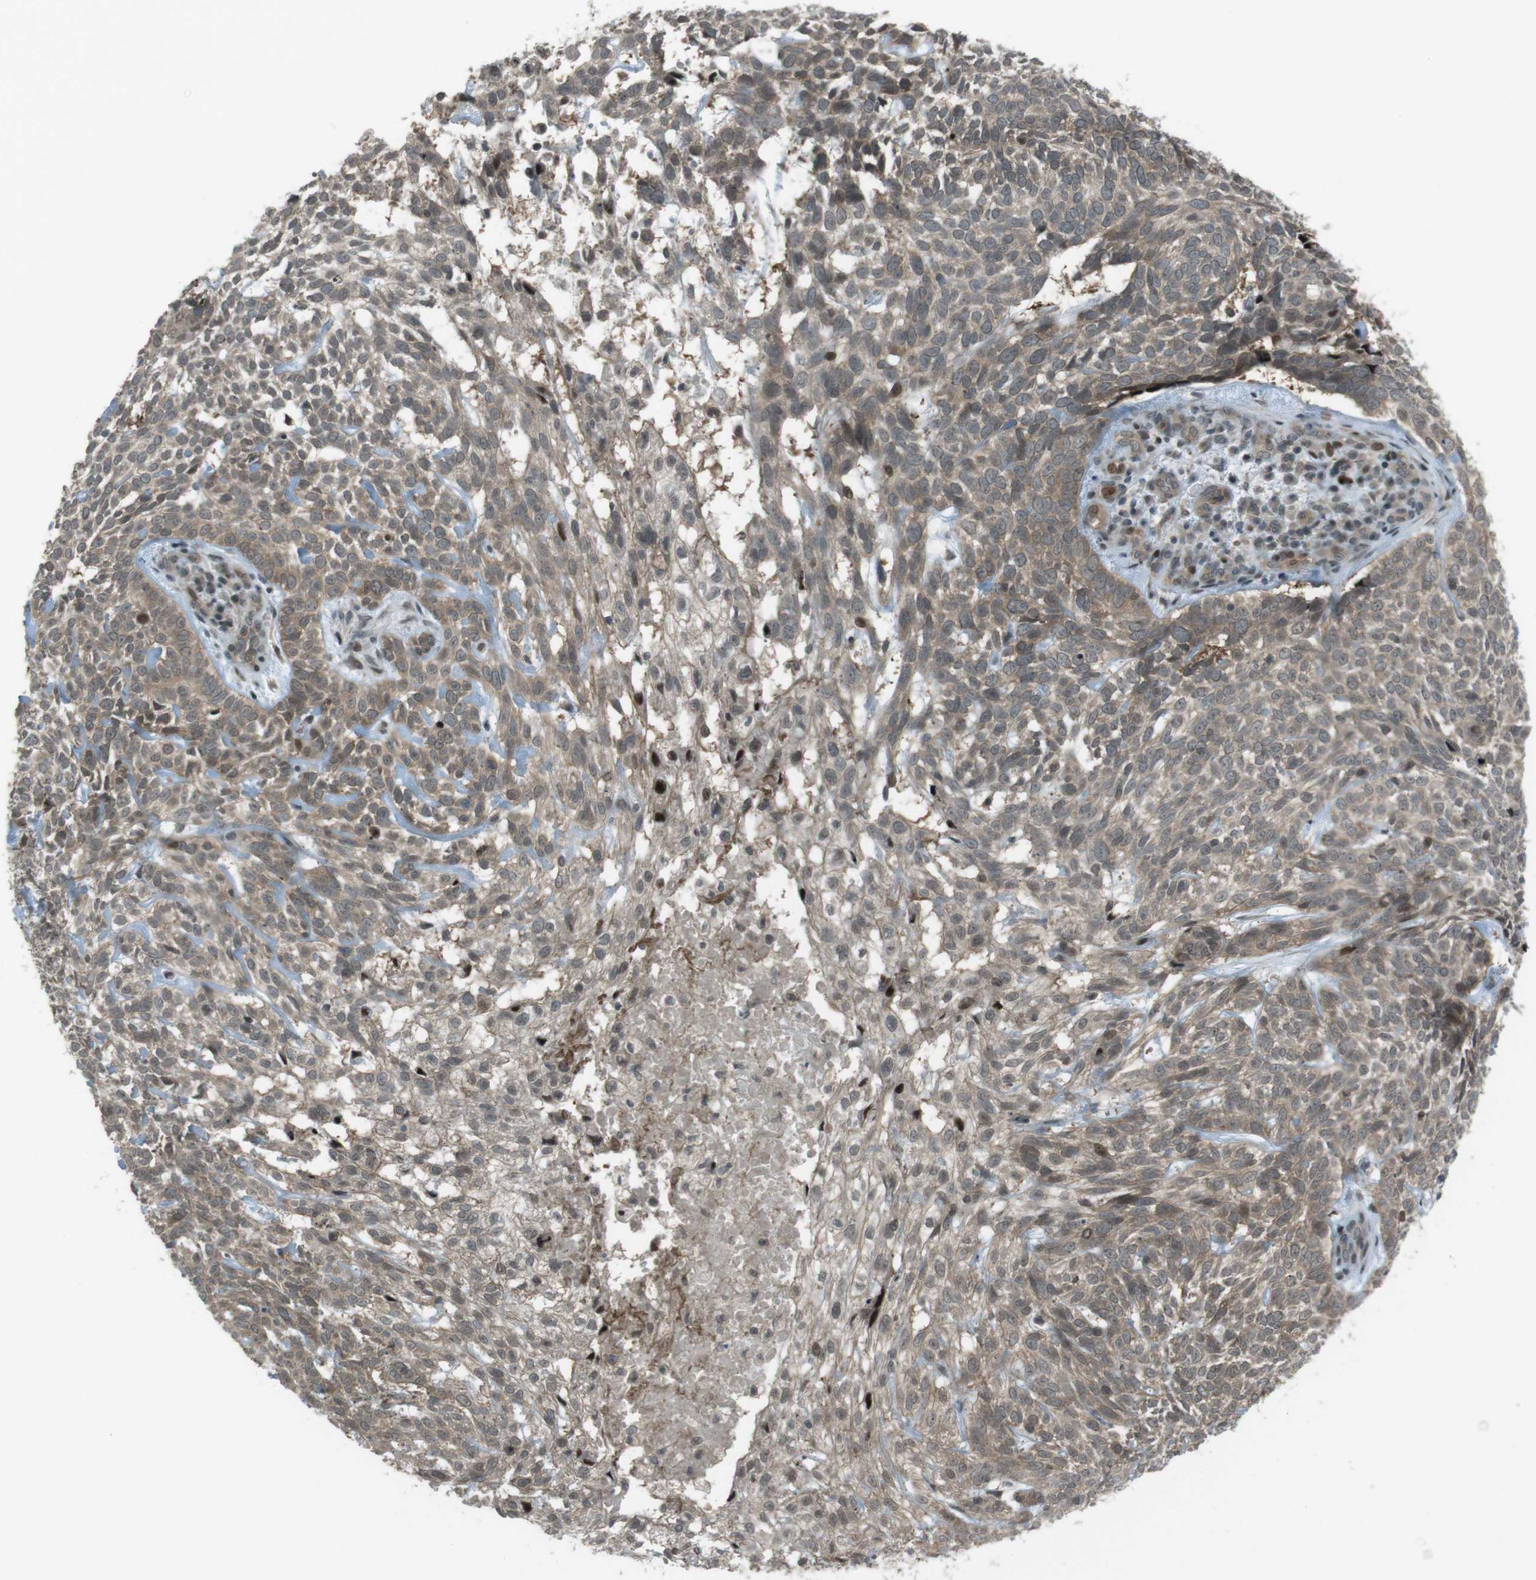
{"staining": {"intensity": "moderate", "quantity": ">75%", "location": "cytoplasmic/membranous,nuclear"}, "tissue": "skin cancer", "cell_type": "Tumor cells", "image_type": "cancer", "snomed": [{"axis": "morphology", "description": "Basal cell carcinoma"}, {"axis": "topography", "description": "Skin"}], "caption": "A medium amount of moderate cytoplasmic/membranous and nuclear staining is present in about >75% of tumor cells in skin cancer tissue.", "gene": "SLITRK5", "patient": {"sex": "male", "age": 72}}